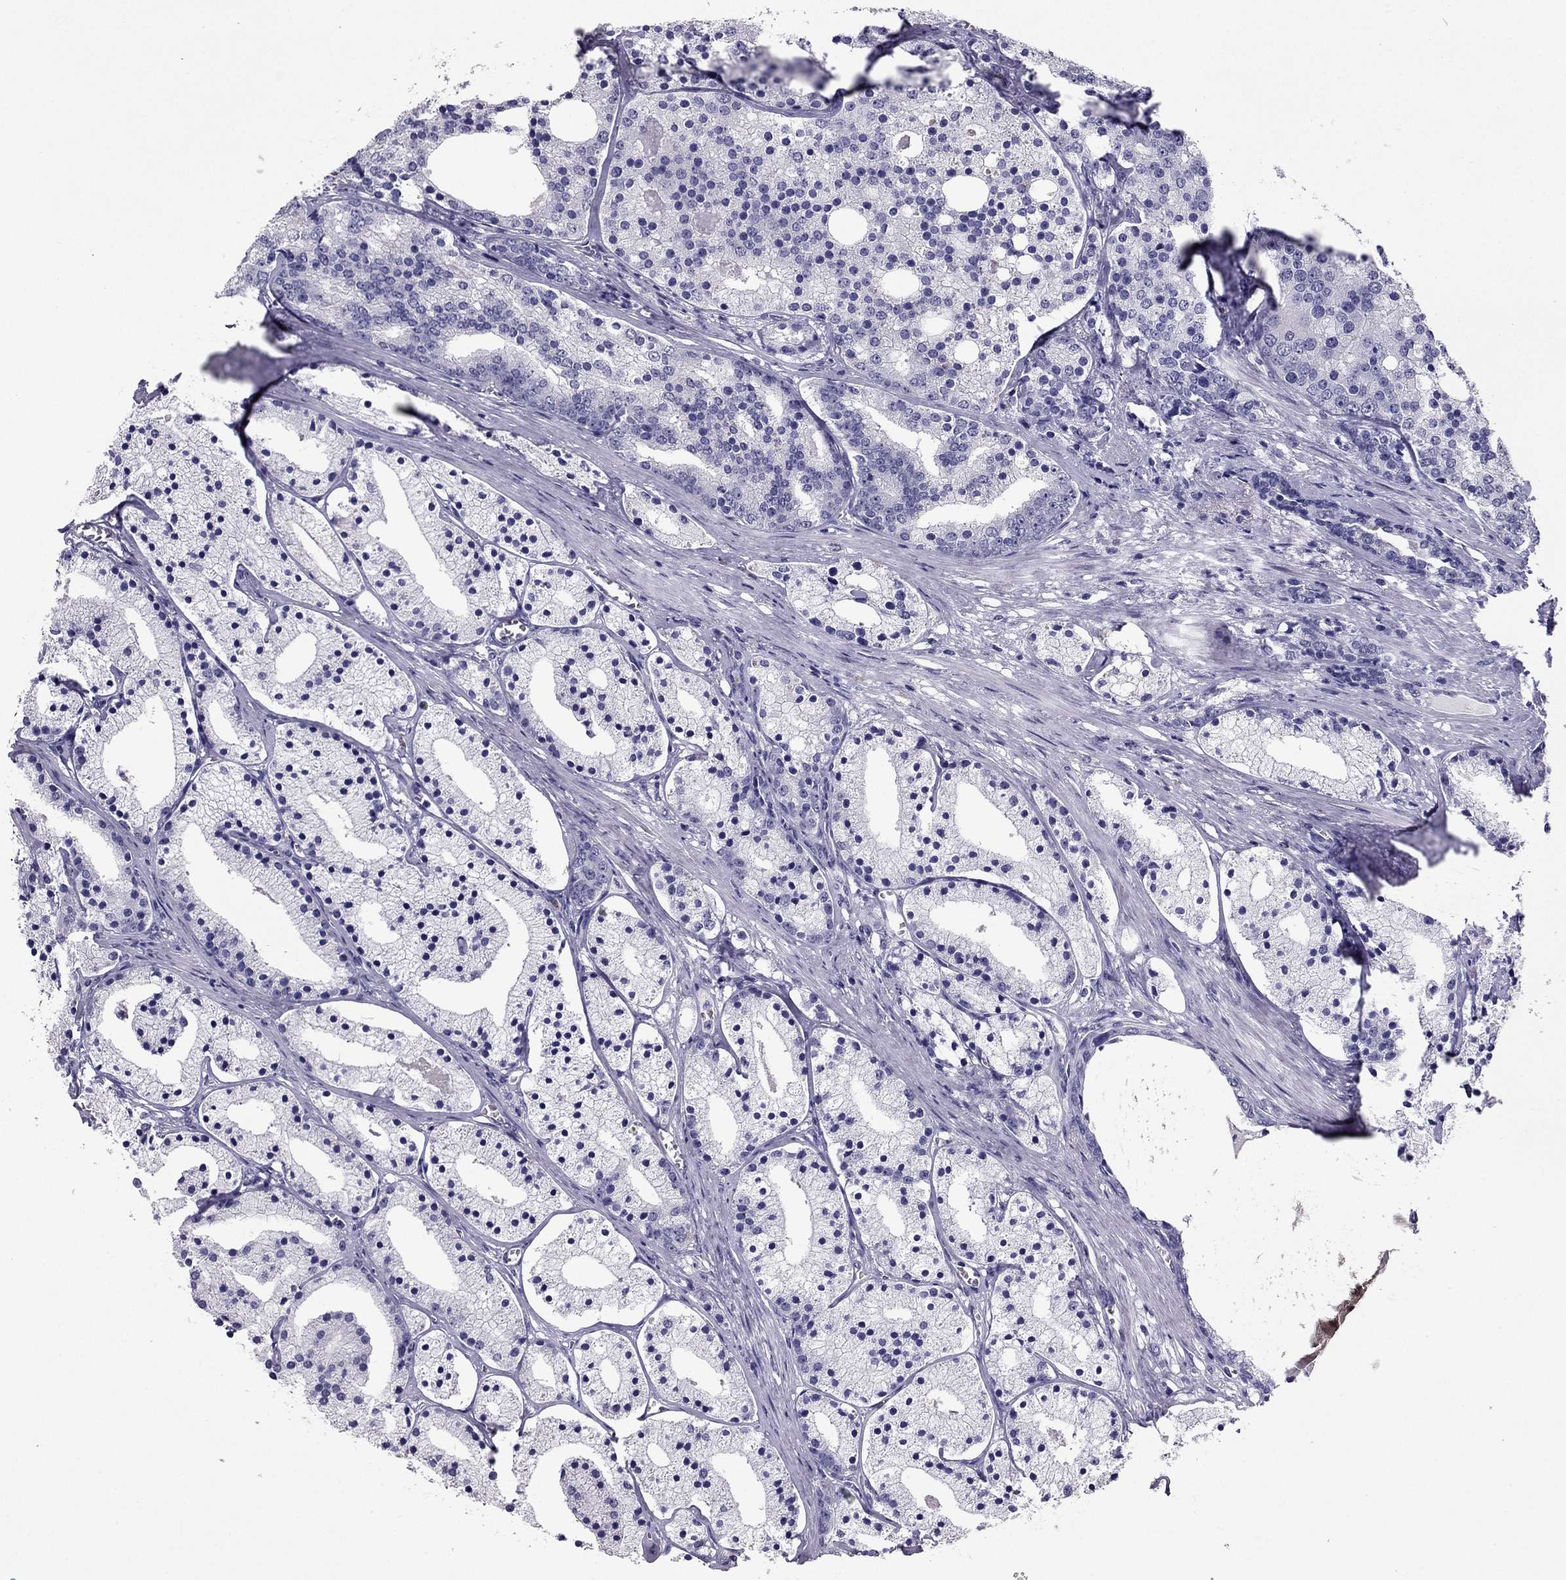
{"staining": {"intensity": "negative", "quantity": "none", "location": "none"}, "tissue": "prostate cancer", "cell_type": "Tumor cells", "image_type": "cancer", "snomed": [{"axis": "morphology", "description": "Adenocarcinoma, NOS"}, {"axis": "topography", "description": "Prostate"}], "caption": "Tumor cells are negative for protein expression in human adenocarcinoma (prostate).", "gene": "PDE6A", "patient": {"sex": "male", "age": 69}}